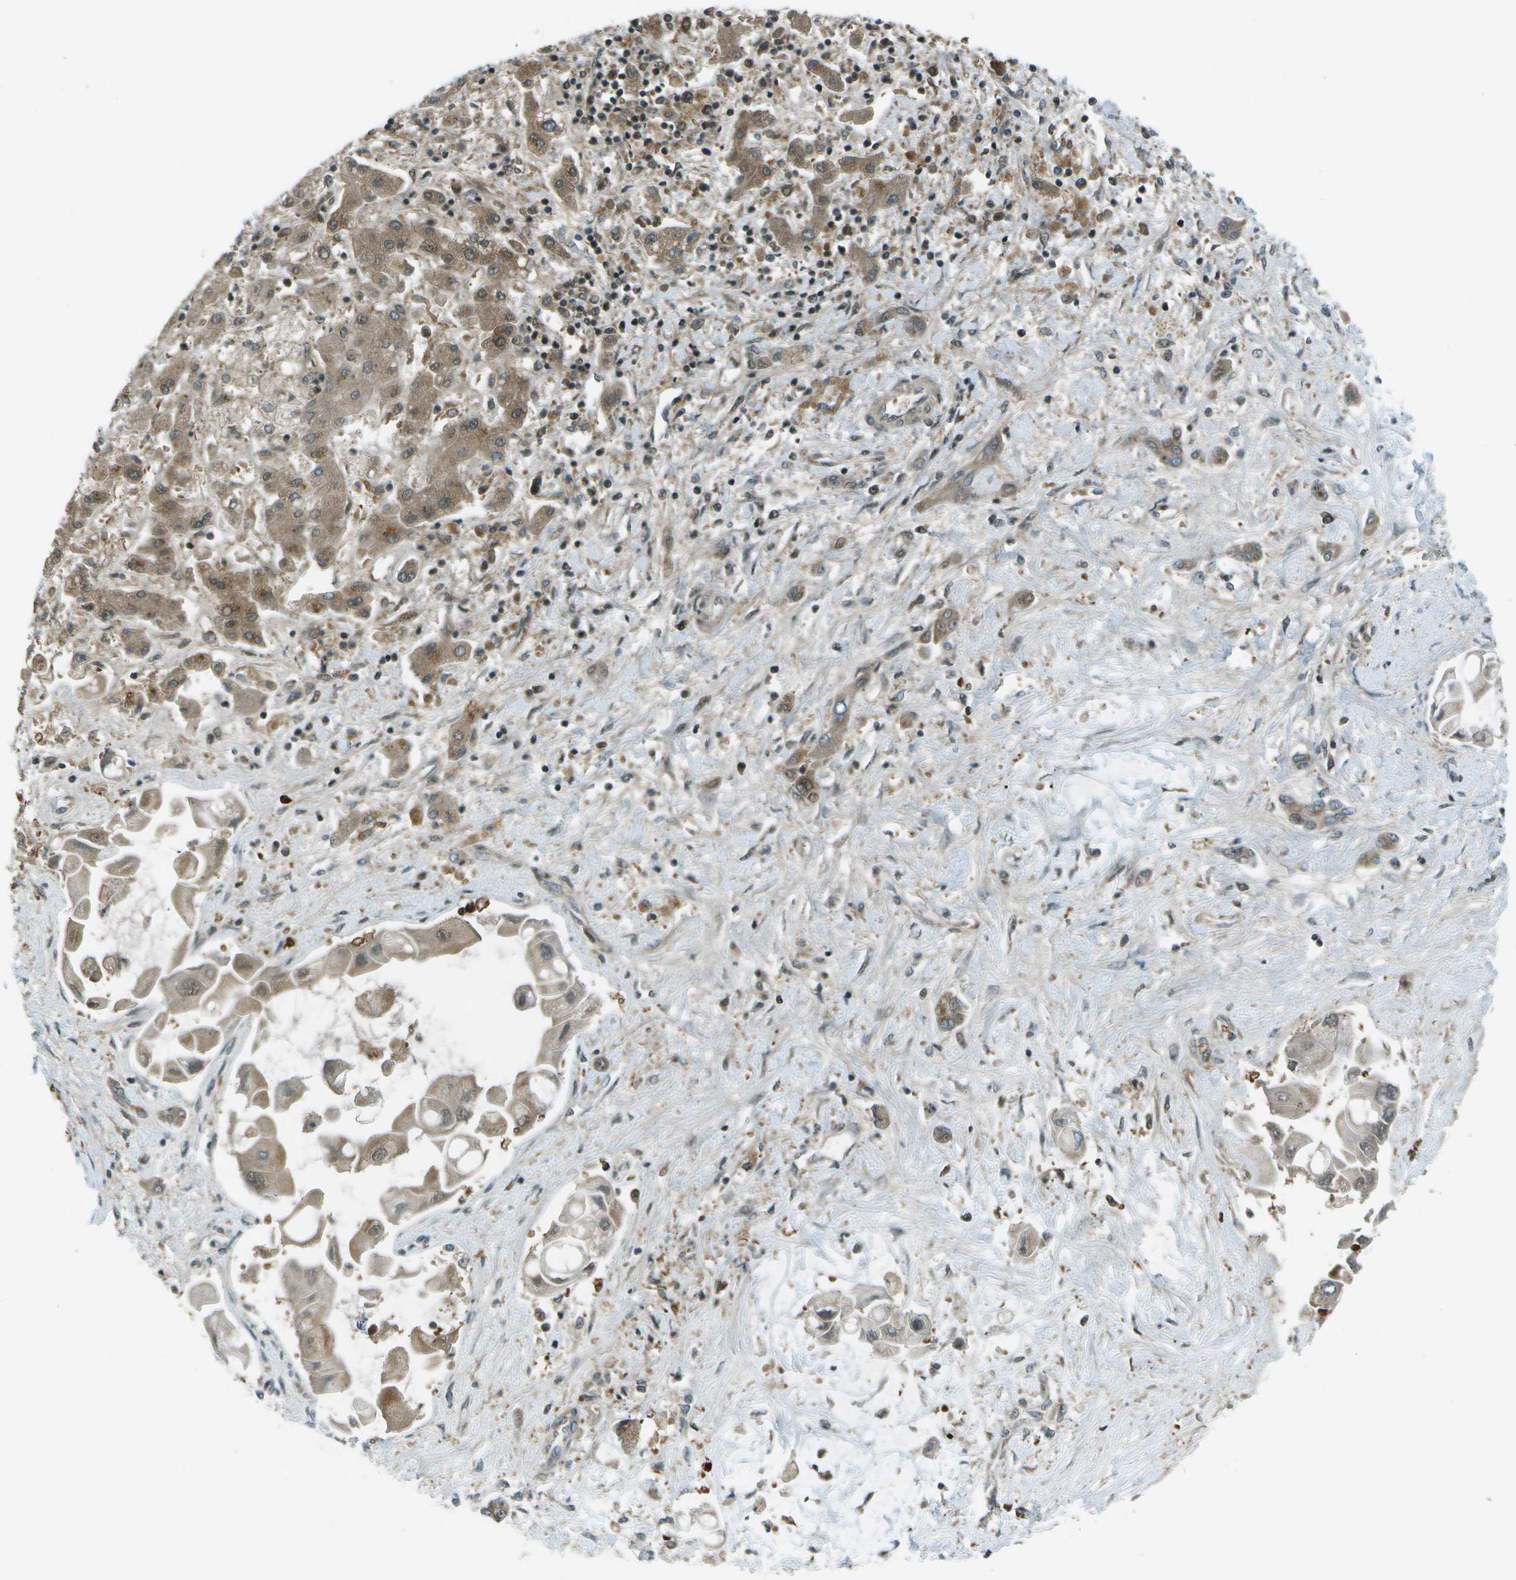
{"staining": {"intensity": "weak", "quantity": ">75%", "location": "cytoplasmic/membranous"}, "tissue": "liver cancer", "cell_type": "Tumor cells", "image_type": "cancer", "snomed": [{"axis": "morphology", "description": "Cholangiocarcinoma"}, {"axis": "topography", "description": "Liver"}], "caption": "IHC (DAB) staining of liver cholangiocarcinoma shows weak cytoplasmic/membranous protein staining in approximately >75% of tumor cells. Using DAB (3,3'-diaminobenzidine) (brown) and hematoxylin (blue) stains, captured at high magnification using brightfield microscopy.", "gene": "TMEM19", "patient": {"sex": "male", "age": 50}}